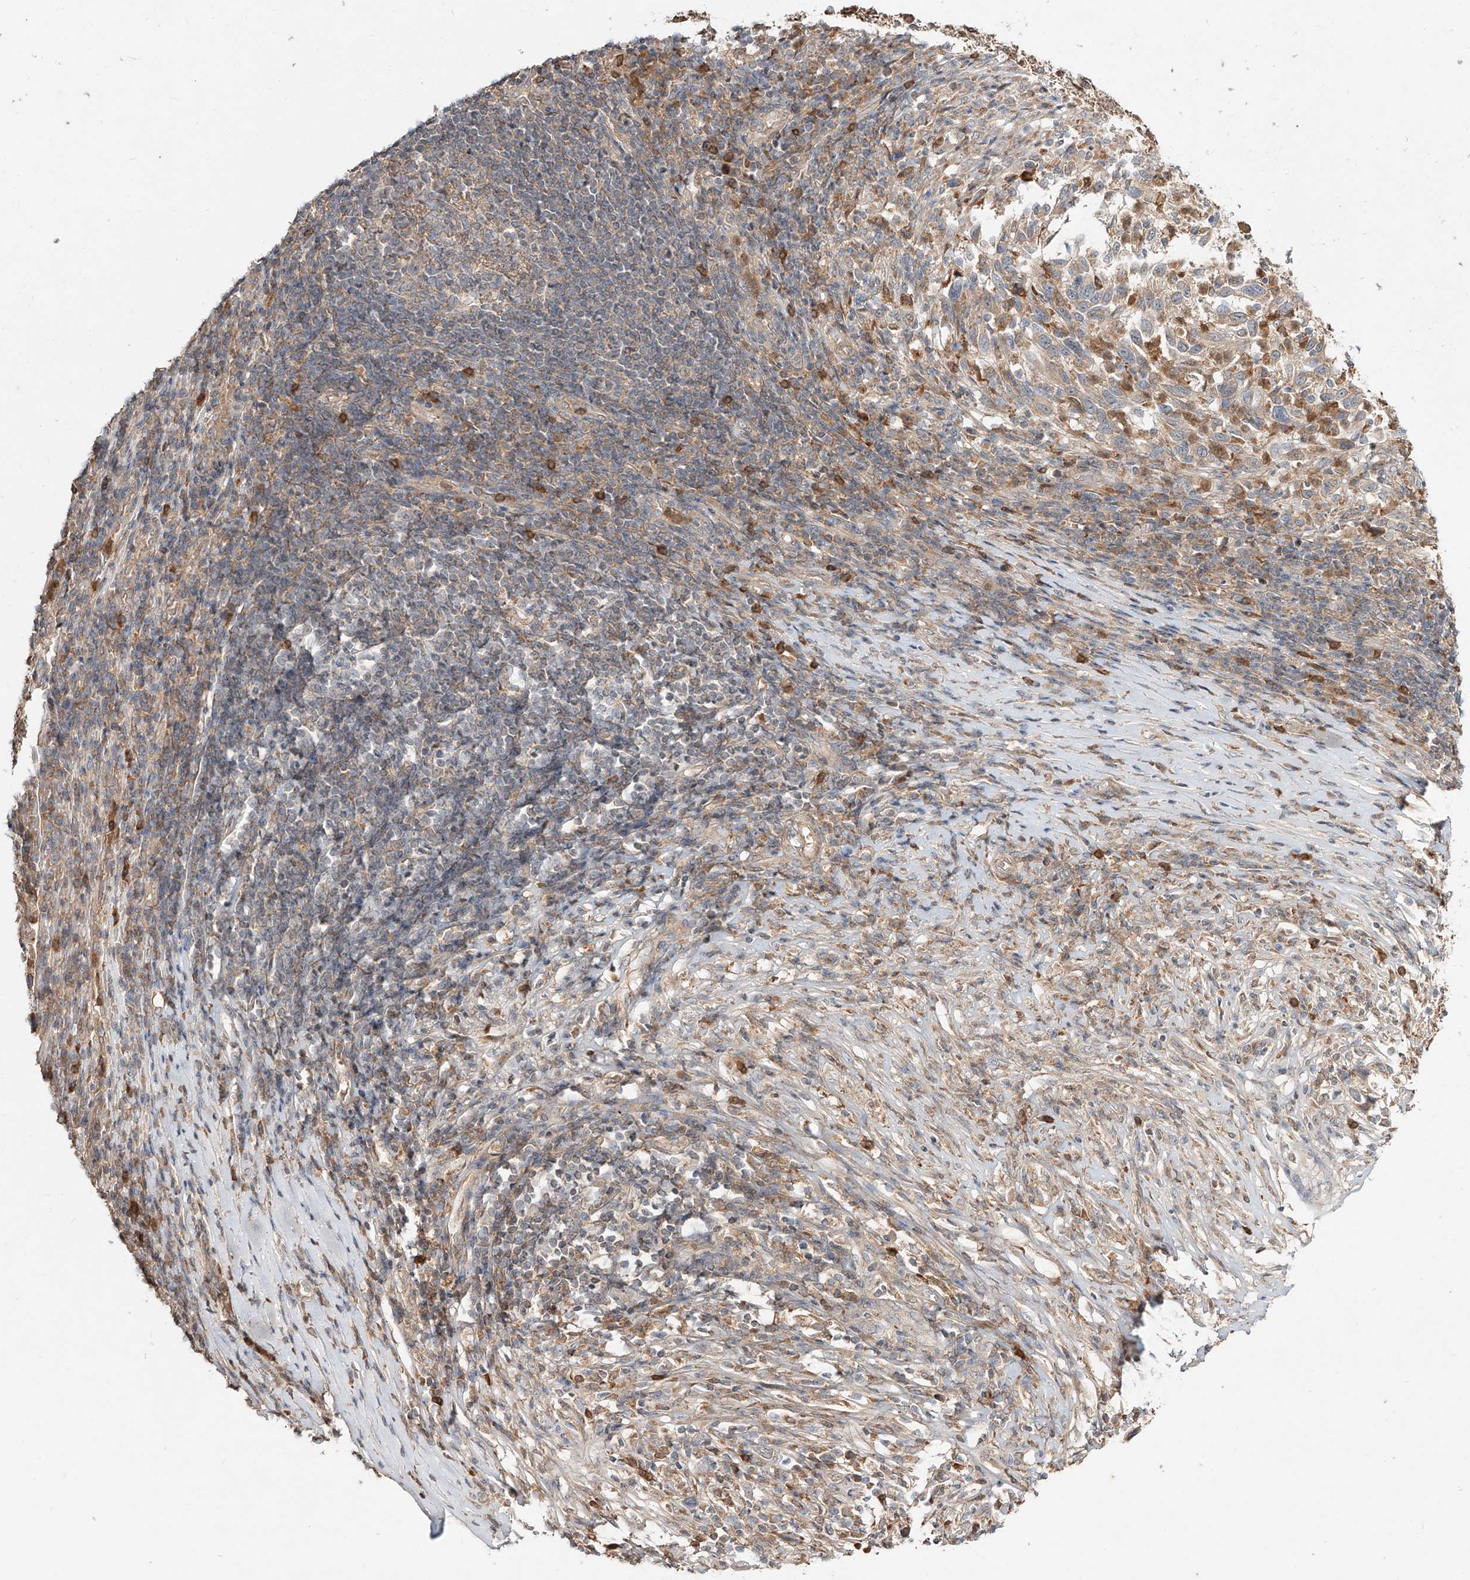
{"staining": {"intensity": "weak", "quantity": ">75%", "location": "cytoplasmic/membranous"}, "tissue": "melanoma", "cell_type": "Tumor cells", "image_type": "cancer", "snomed": [{"axis": "morphology", "description": "Malignant melanoma, Metastatic site"}, {"axis": "topography", "description": "Lymph node"}], "caption": "Immunohistochemical staining of malignant melanoma (metastatic site) demonstrates weak cytoplasmic/membranous protein staining in approximately >75% of tumor cells. The staining is performed using DAB brown chromogen to label protein expression. The nuclei are counter-stained blue using hematoxylin.", "gene": "ERO1A", "patient": {"sex": "male", "age": 61}}